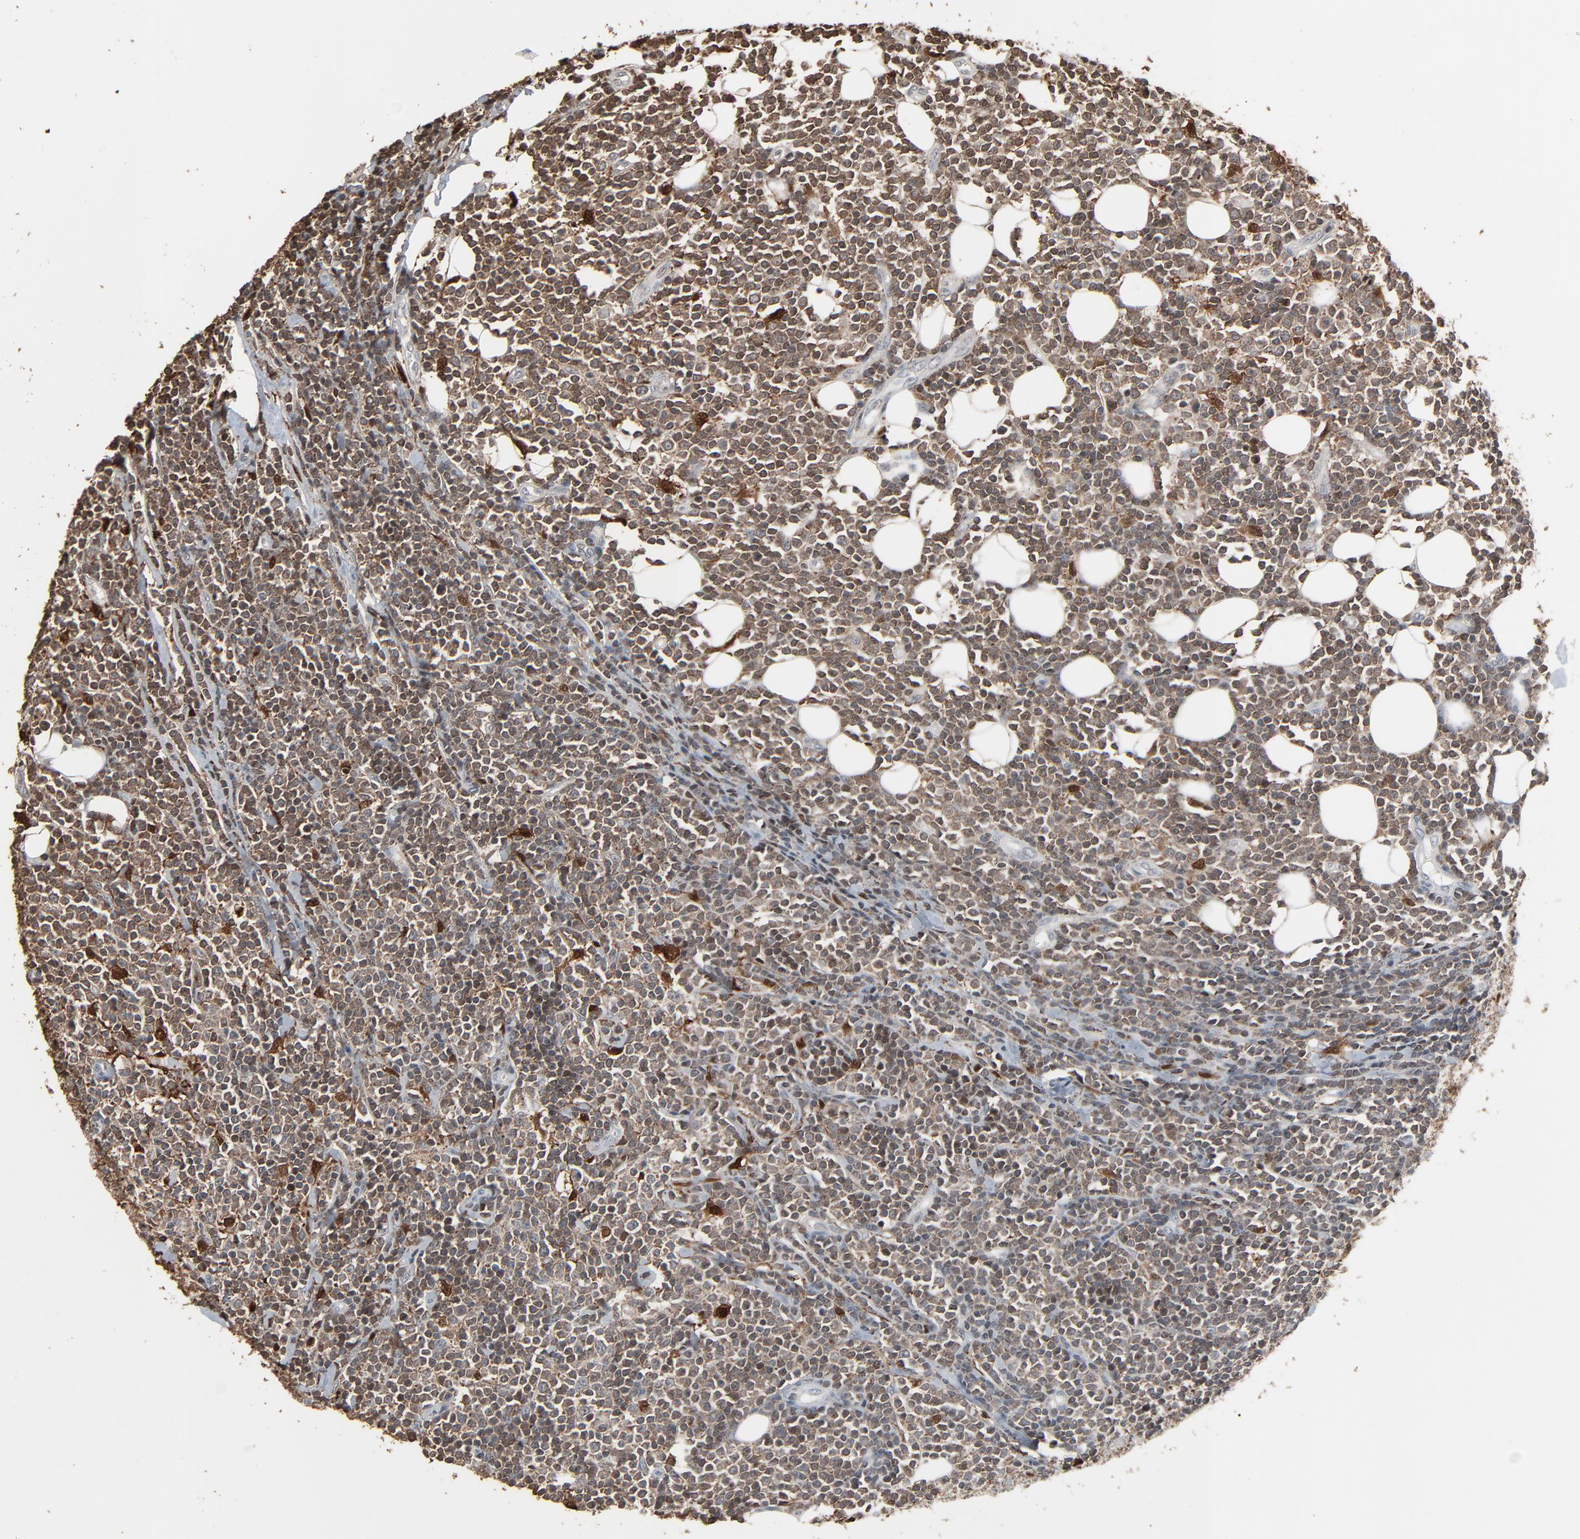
{"staining": {"intensity": "weak", "quantity": ">75%", "location": "cytoplasmic/membranous"}, "tissue": "lymphoma", "cell_type": "Tumor cells", "image_type": "cancer", "snomed": [{"axis": "morphology", "description": "Malignant lymphoma, non-Hodgkin's type, Low grade"}, {"axis": "topography", "description": "Soft tissue"}], "caption": "Human lymphoma stained with a brown dye displays weak cytoplasmic/membranous positive positivity in approximately >75% of tumor cells.", "gene": "DOCK8", "patient": {"sex": "male", "age": 92}}